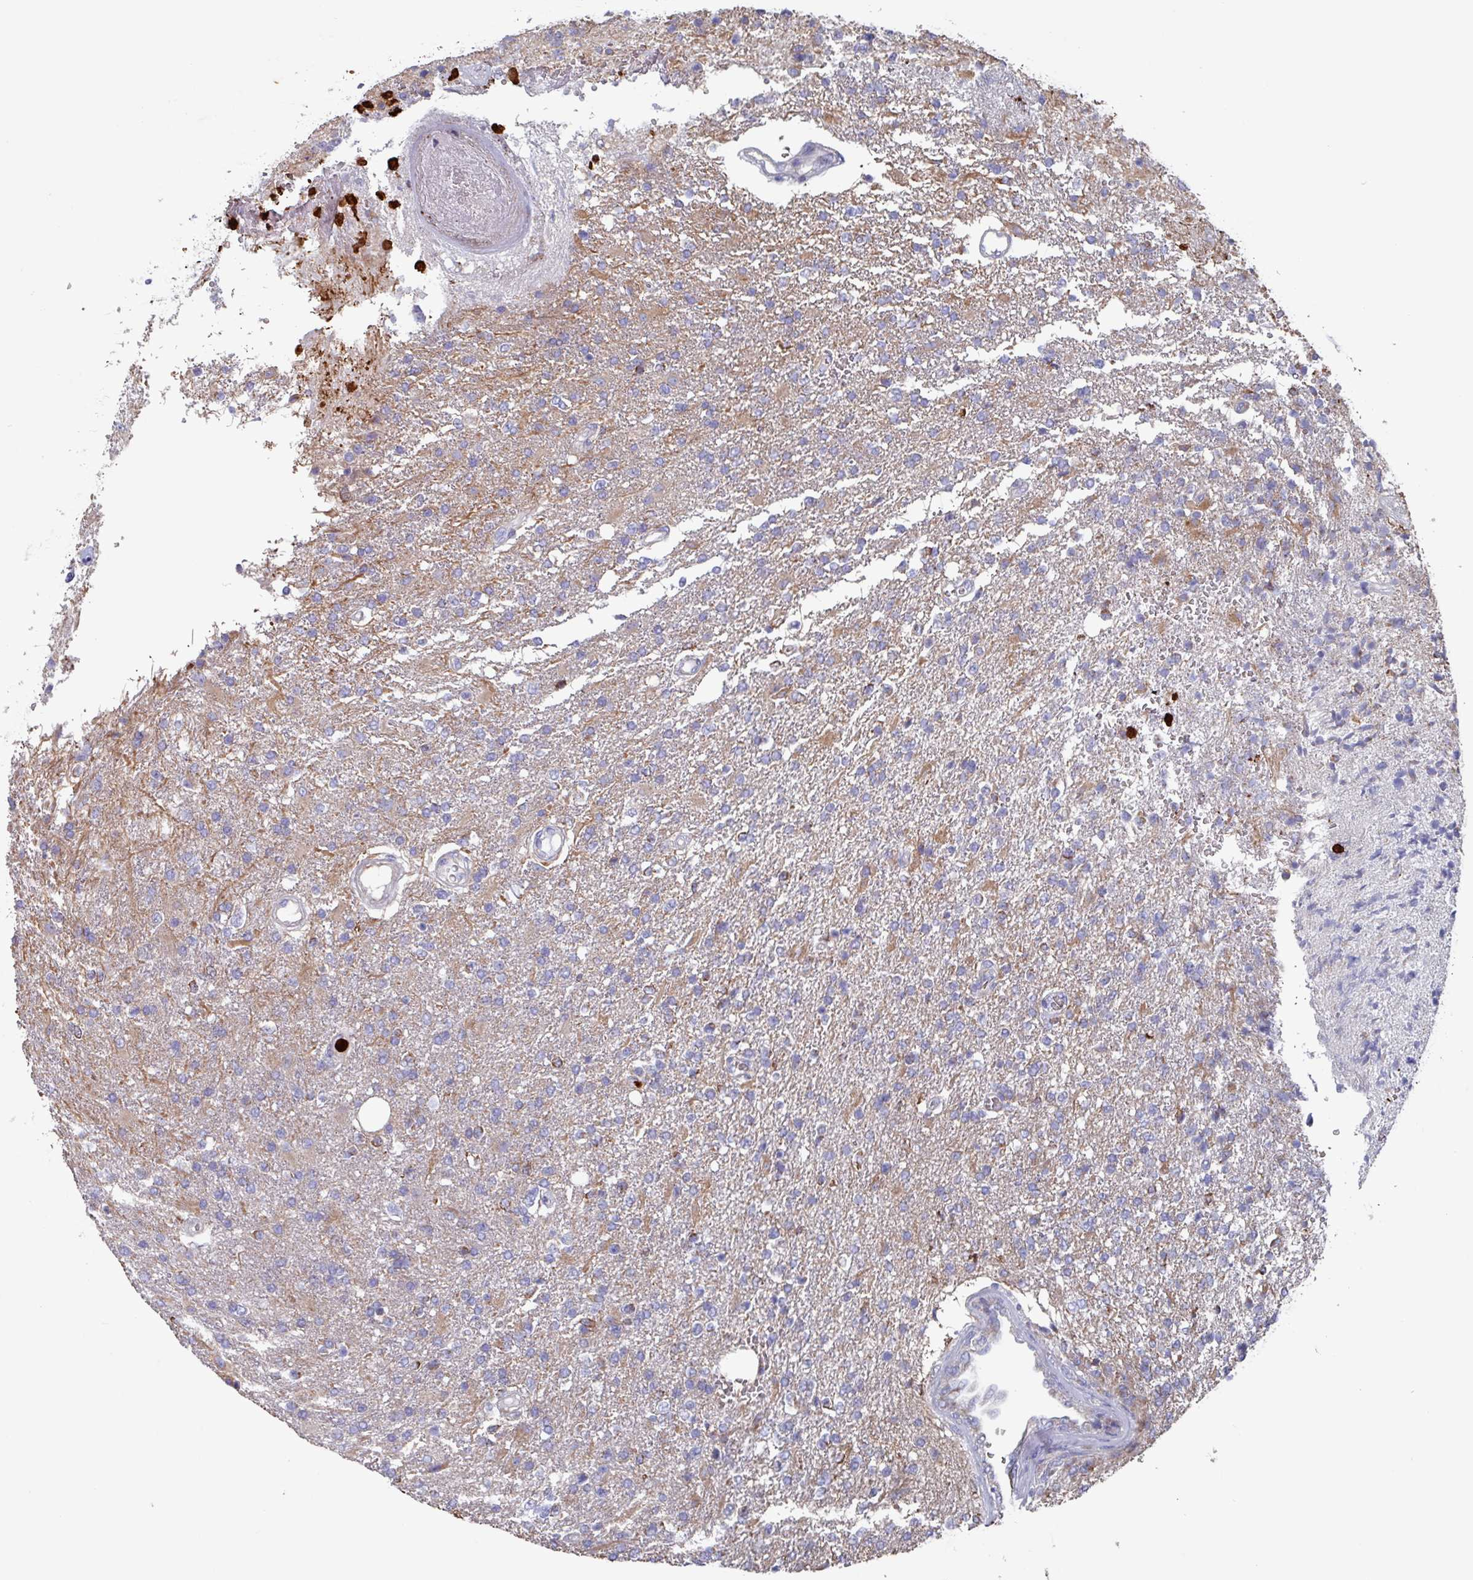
{"staining": {"intensity": "weak", "quantity": "25%-75%", "location": "cytoplasmic/membranous"}, "tissue": "glioma", "cell_type": "Tumor cells", "image_type": "cancer", "snomed": [{"axis": "morphology", "description": "Glioma, malignant, High grade"}, {"axis": "topography", "description": "Brain"}], "caption": "This is an image of immunohistochemistry staining of malignant glioma (high-grade), which shows weak positivity in the cytoplasmic/membranous of tumor cells.", "gene": "UQCC2", "patient": {"sex": "male", "age": 56}}